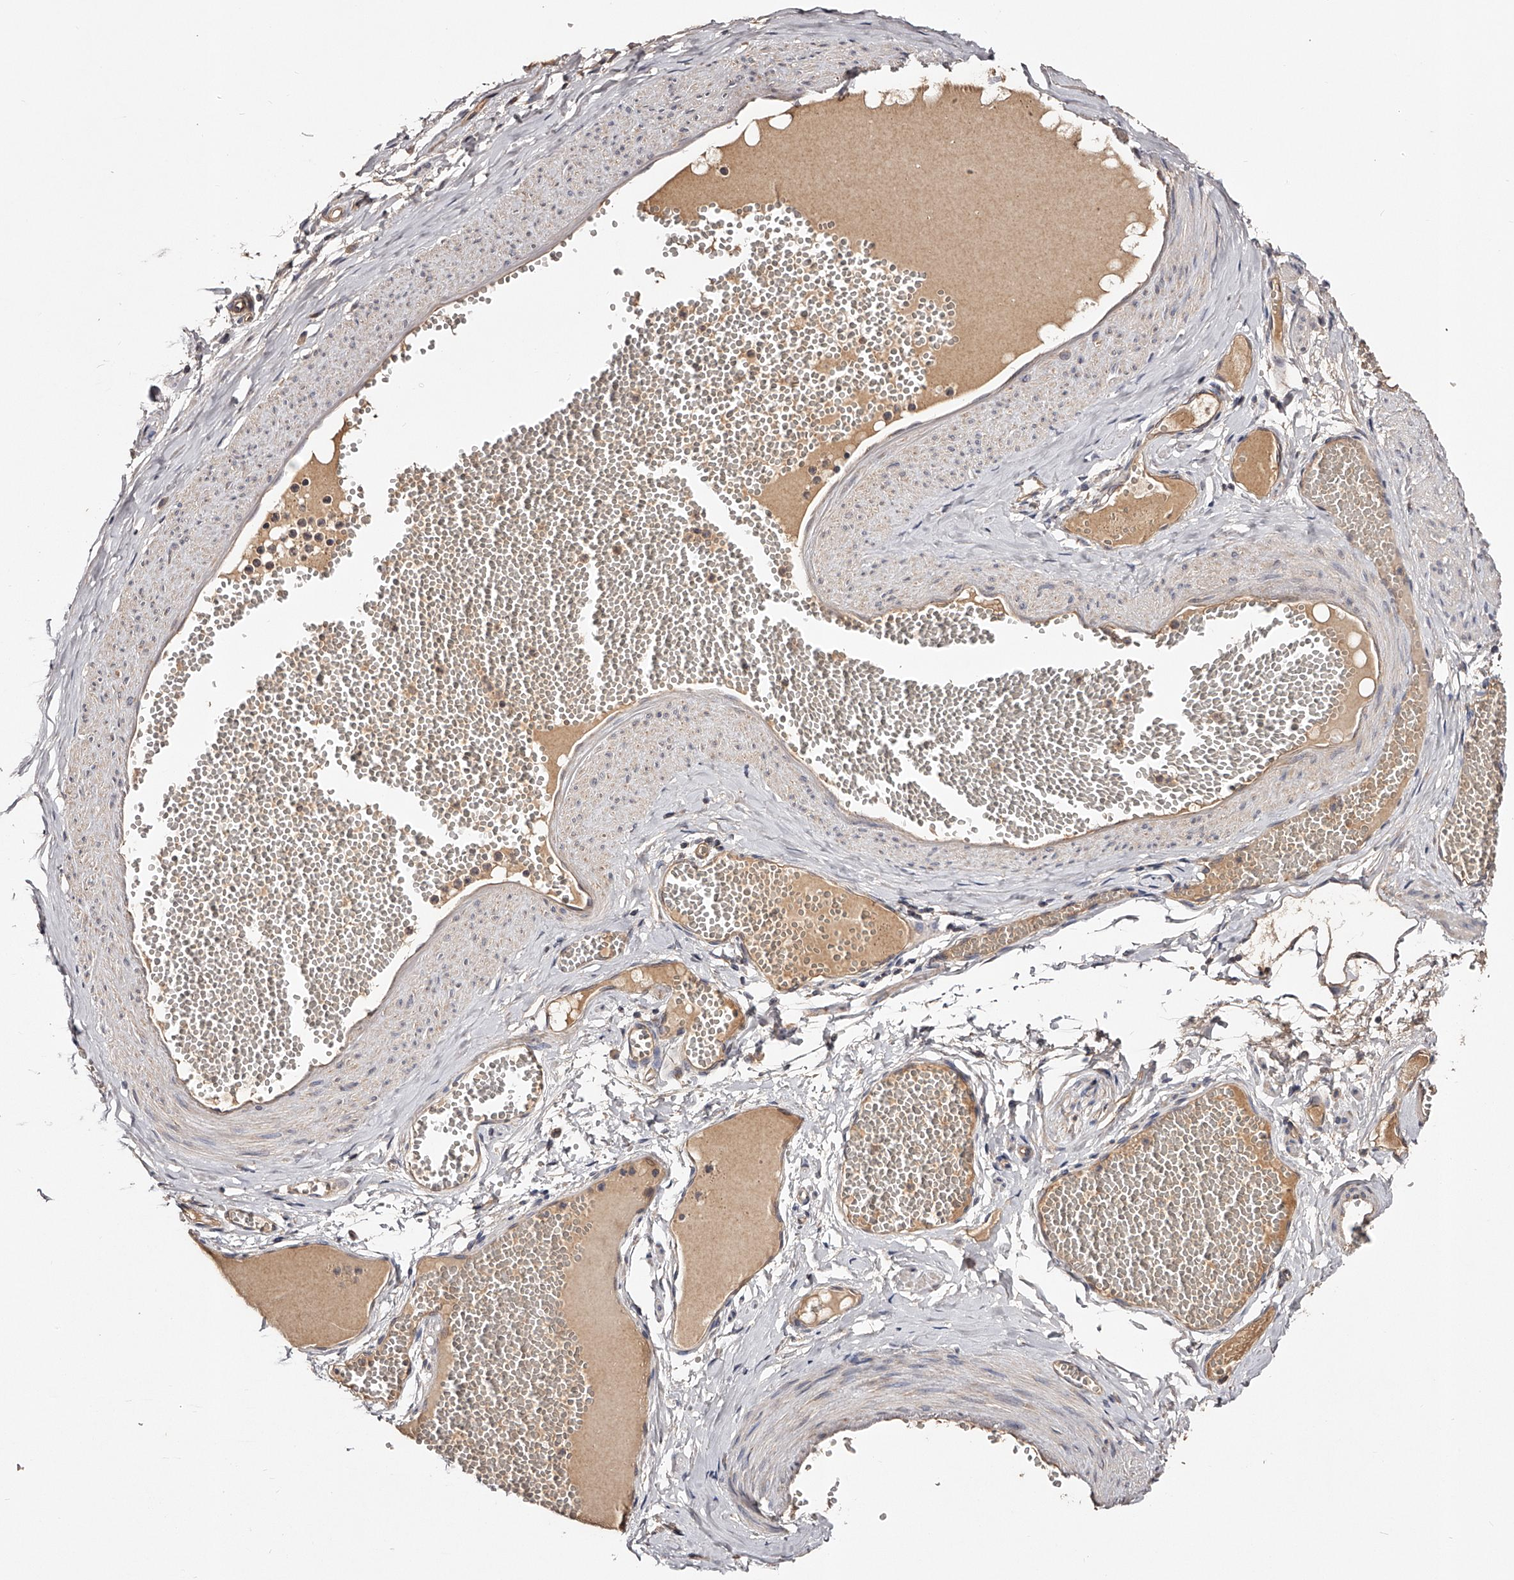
{"staining": {"intensity": "weak", "quantity": ">75%", "location": "cytoplasmic/membranous"}, "tissue": "adipose tissue", "cell_type": "Adipocytes", "image_type": "normal", "snomed": [{"axis": "morphology", "description": "Normal tissue, NOS"}, {"axis": "topography", "description": "Smooth muscle"}, {"axis": "topography", "description": "Peripheral nerve tissue"}], "caption": "The micrograph displays immunohistochemical staining of benign adipose tissue. There is weak cytoplasmic/membranous staining is identified in approximately >75% of adipocytes.", "gene": "USP21", "patient": {"sex": "female", "age": 39}}